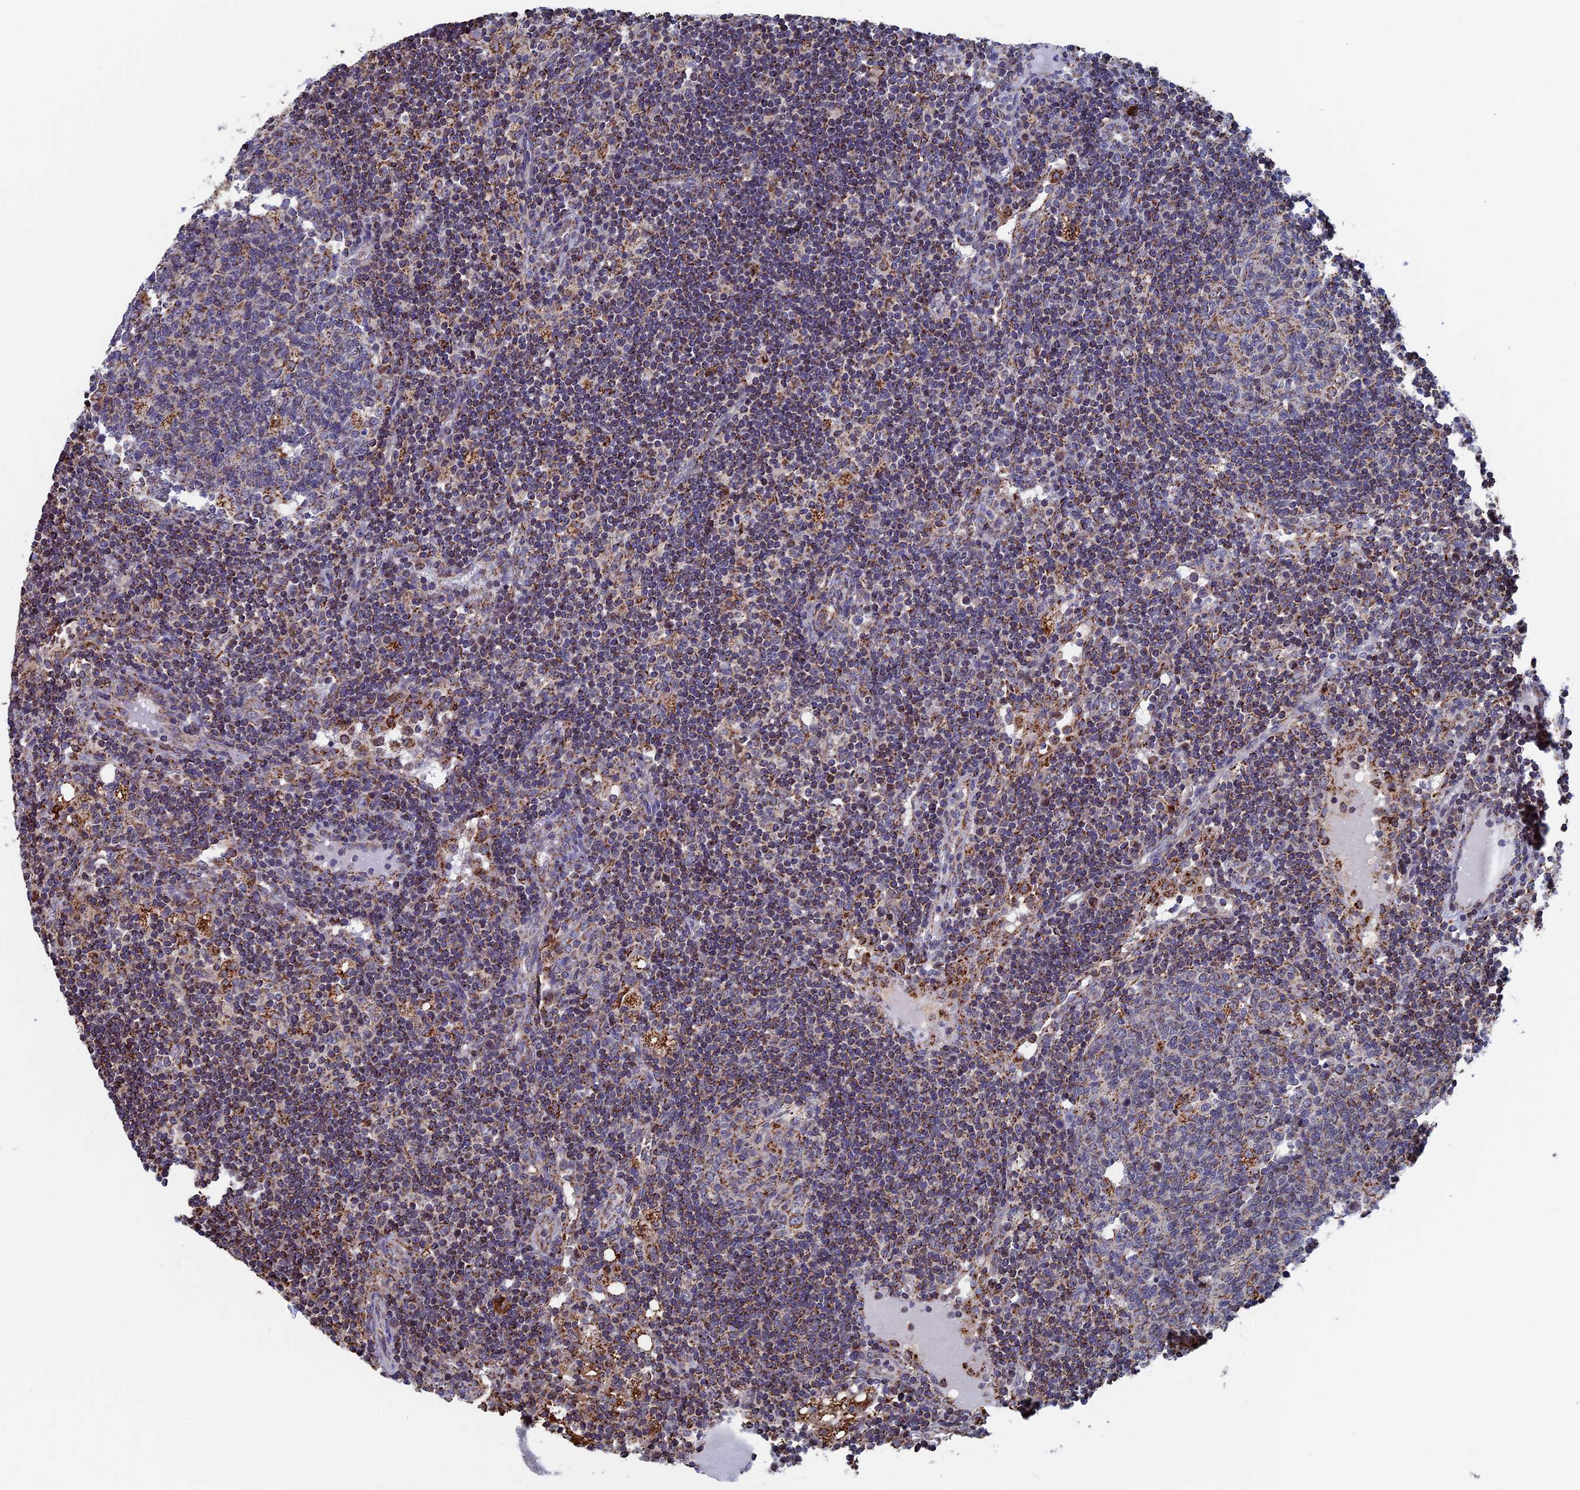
{"staining": {"intensity": "moderate", "quantity": "<25%", "location": "cytoplasmic/membranous"}, "tissue": "lymph node", "cell_type": "Germinal center cells", "image_type": "normal", "snomed": [{"axis": "morphology", "description": "Normal tissue, NOS"}, {"axis": "topography", "description": "Lymph node"}], "caption": "This image exhibits IHC staining of normal lymph node, with low moderate cytoplasmic/membranous staining in approximately <25% of germinal center cells.", "gene": "SEC24D", "patient": {"sex": "female", "age": 73}}